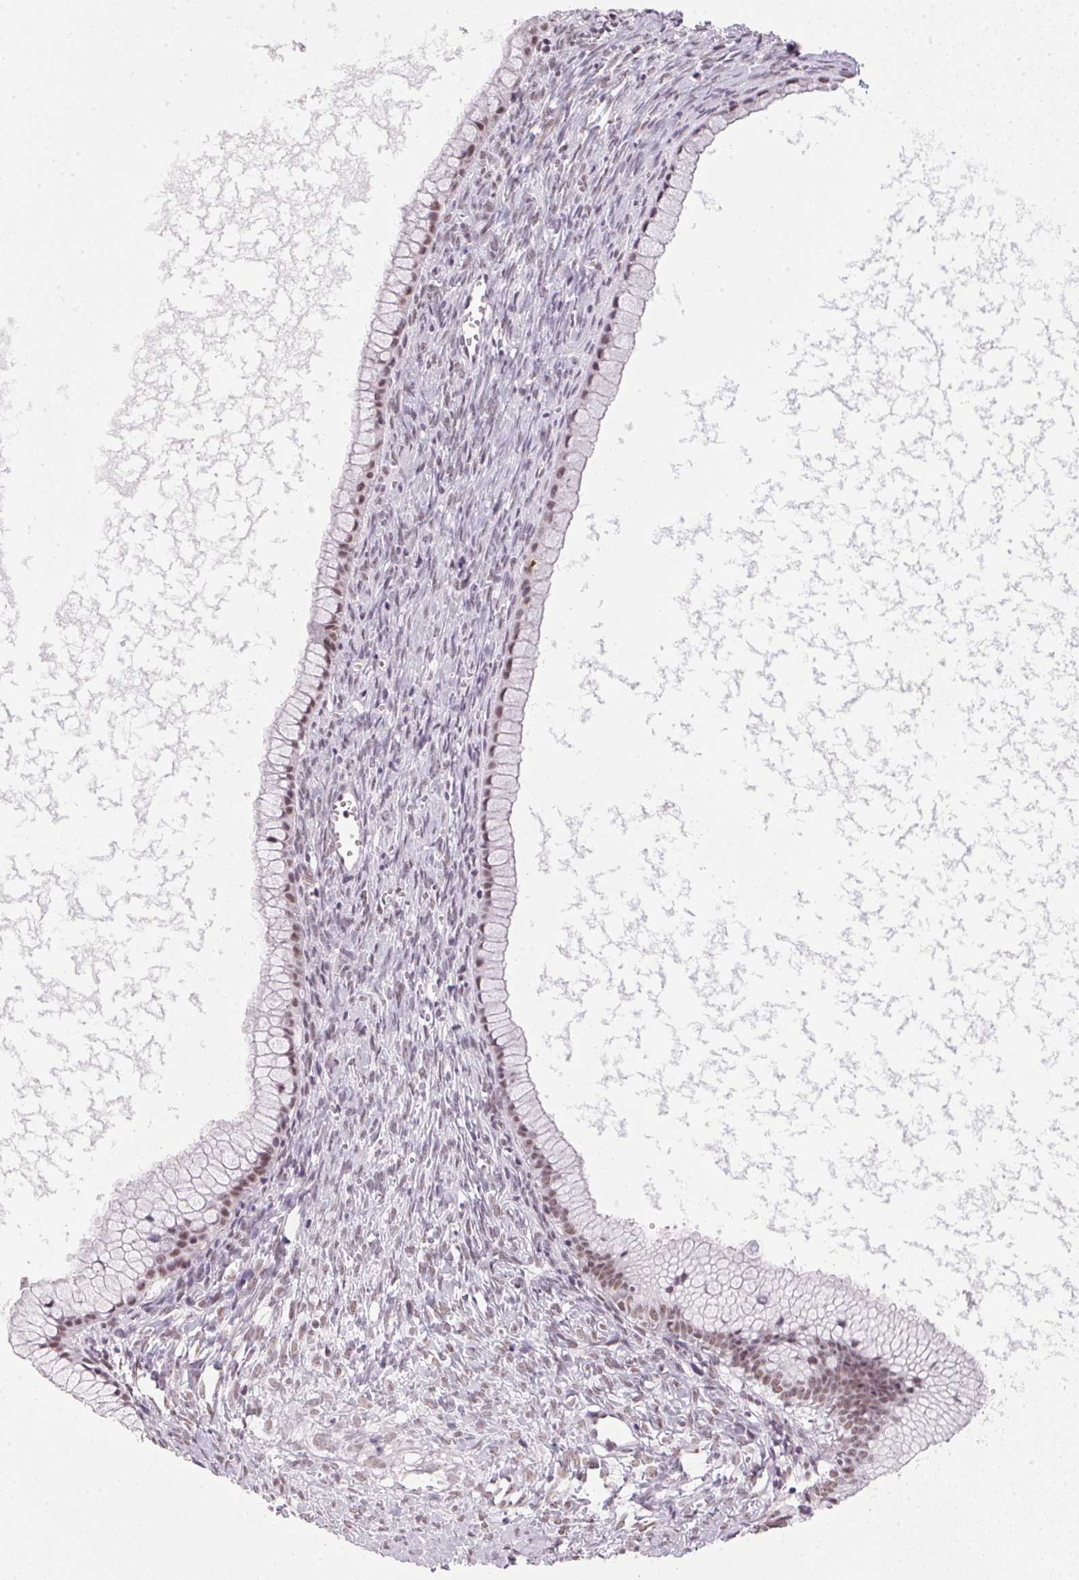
{"staining": {"intensity": "weak", "quantity": "25%-75%", "location": "nuclear"}, "tissue": "ovarian cancer", "cell_type": "Tumor cells", "image_type": "cancer", "snomed": [{"axis": "morphology", "description": "Cystadenocarcinoma, mucinous, NOS"}, {"axis": "topography", "description": "Ovary"}], "caption": "DAB (3,3'-diaminobenzidine) immunohistochemical staining of mucinous cystadenocarcinoma (ovarian) reveals weak nuclear protein expression in about 25%-75% of tumor cells.", "gene": "SRSF7", "patient": {"sex": "female", "age": 41}}